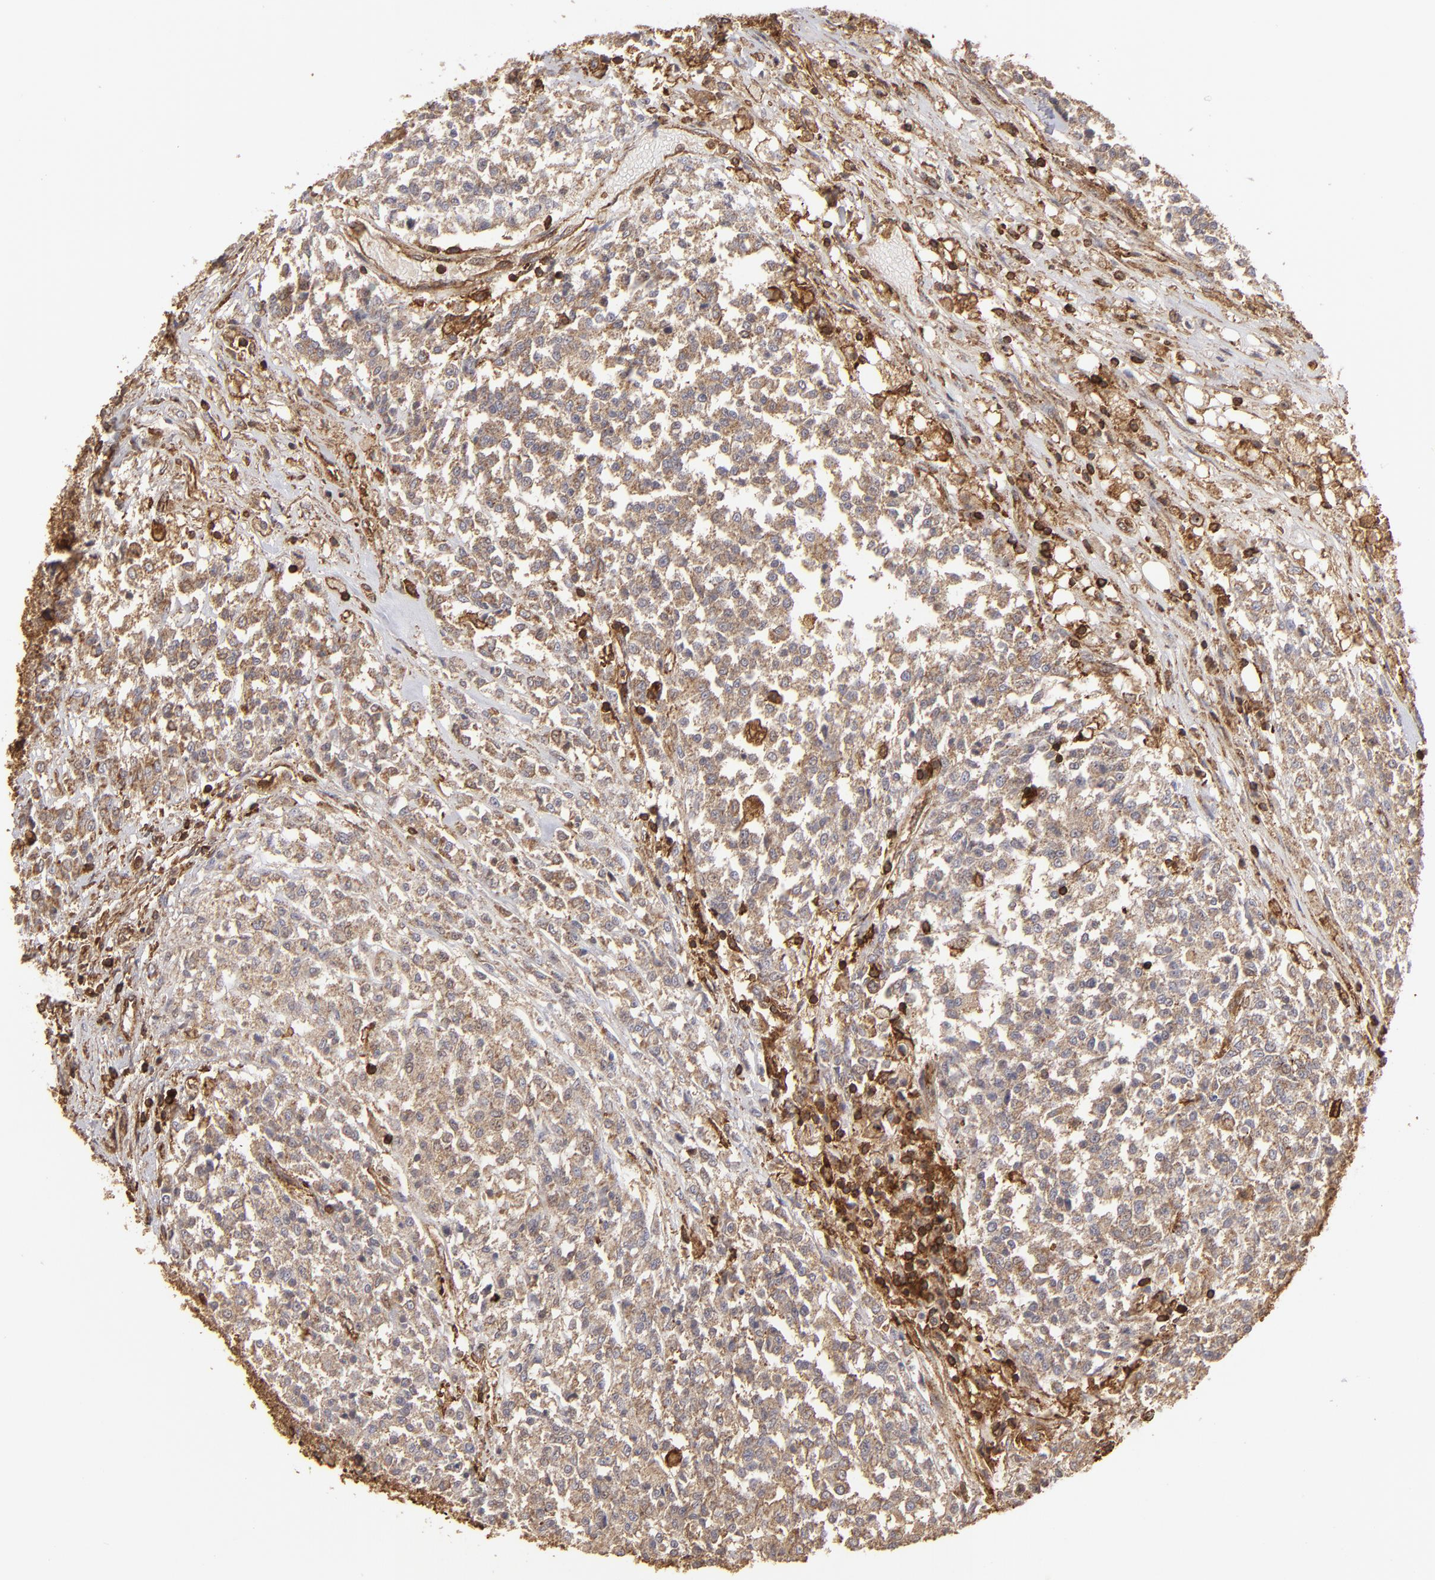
{"staining": {"intensity": "moderate", "quantity": ">75%", "location": "cytoplasmic/membranous"}, "tissue": "testis cancer", "cell_type": "Tumor cells", "image_type": "cancer", "snomed": [{"axis": "morphology", "description": "Seminoma, NOS"}, {"axis": "topography", "description": "Testis"}], "caption": "Immunohistochemistry (IHC) micrograph of neoplastic tissue: testis cancer stained using immunohistochemistry shows medium levels of moderate protein expression localized specifically in the cytoplasmic/membranous of tumor cells, appearing as a cytoplasmic/membranous brown color.", "gene": "ACTB", "patient": {"sex": "male", "age": 59}}